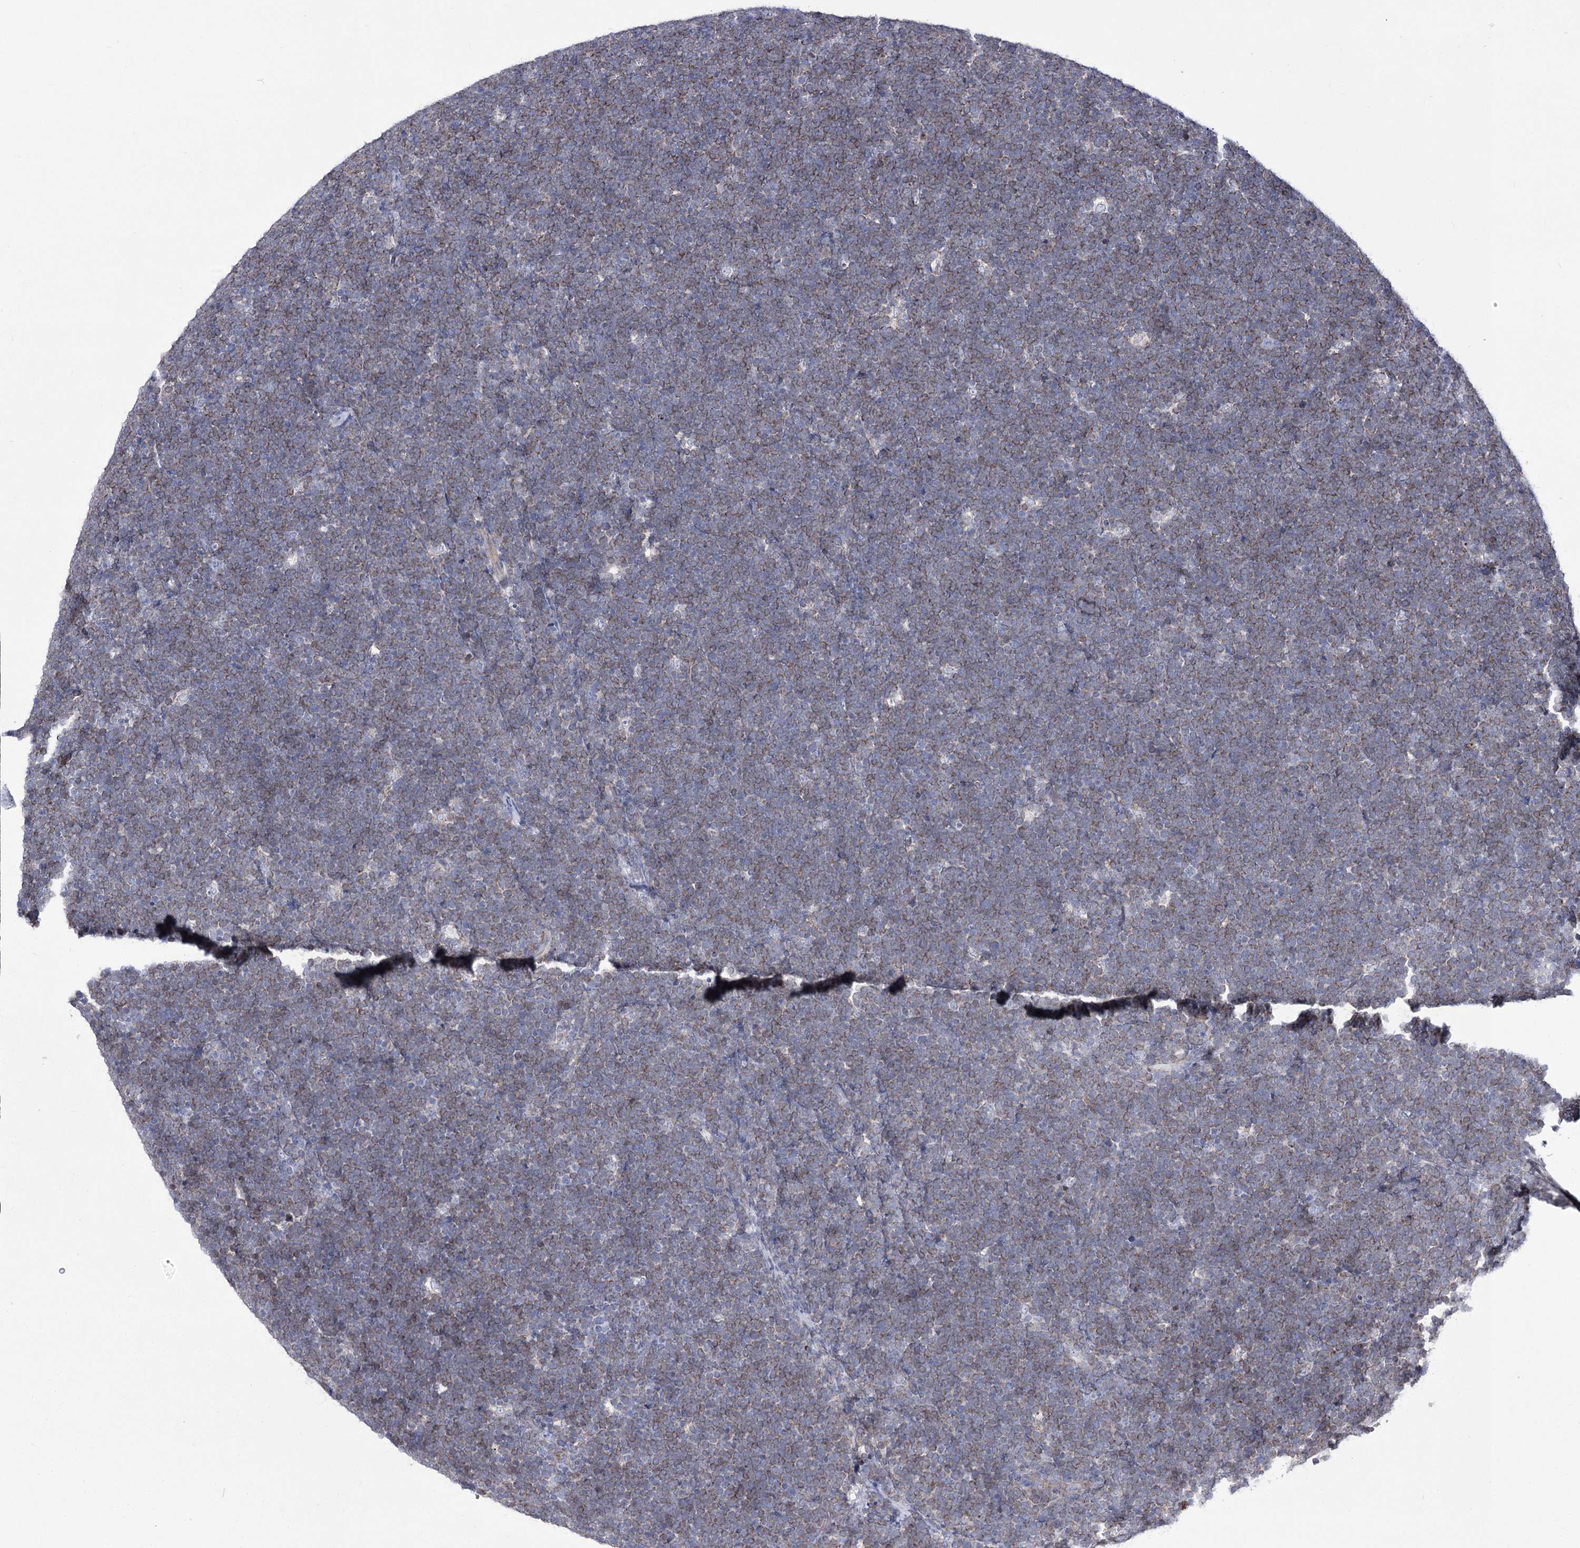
{"staining": {"intensity": "weak", "quantity": "<25%", "location": "cytoplasmic/membranous"}, "tissue": "lymphoma", "cell_type": "Tumor cells", "image_type": "cancer", "snomed": [{"axis": "morphology", "description": "Malignant lymphoma, non-Hodgkin's type, High grade"}, {"axis": "topography", "description": "Lymph node"}], "caption": "A photomicrograph of malignant lymphoma, non-Hodgkin's type (high-grade) stained for a protein shows no brown staining in tumor cells.", "gene": "OSBPL5", "patient": {"sex": "male", "age": 13}}